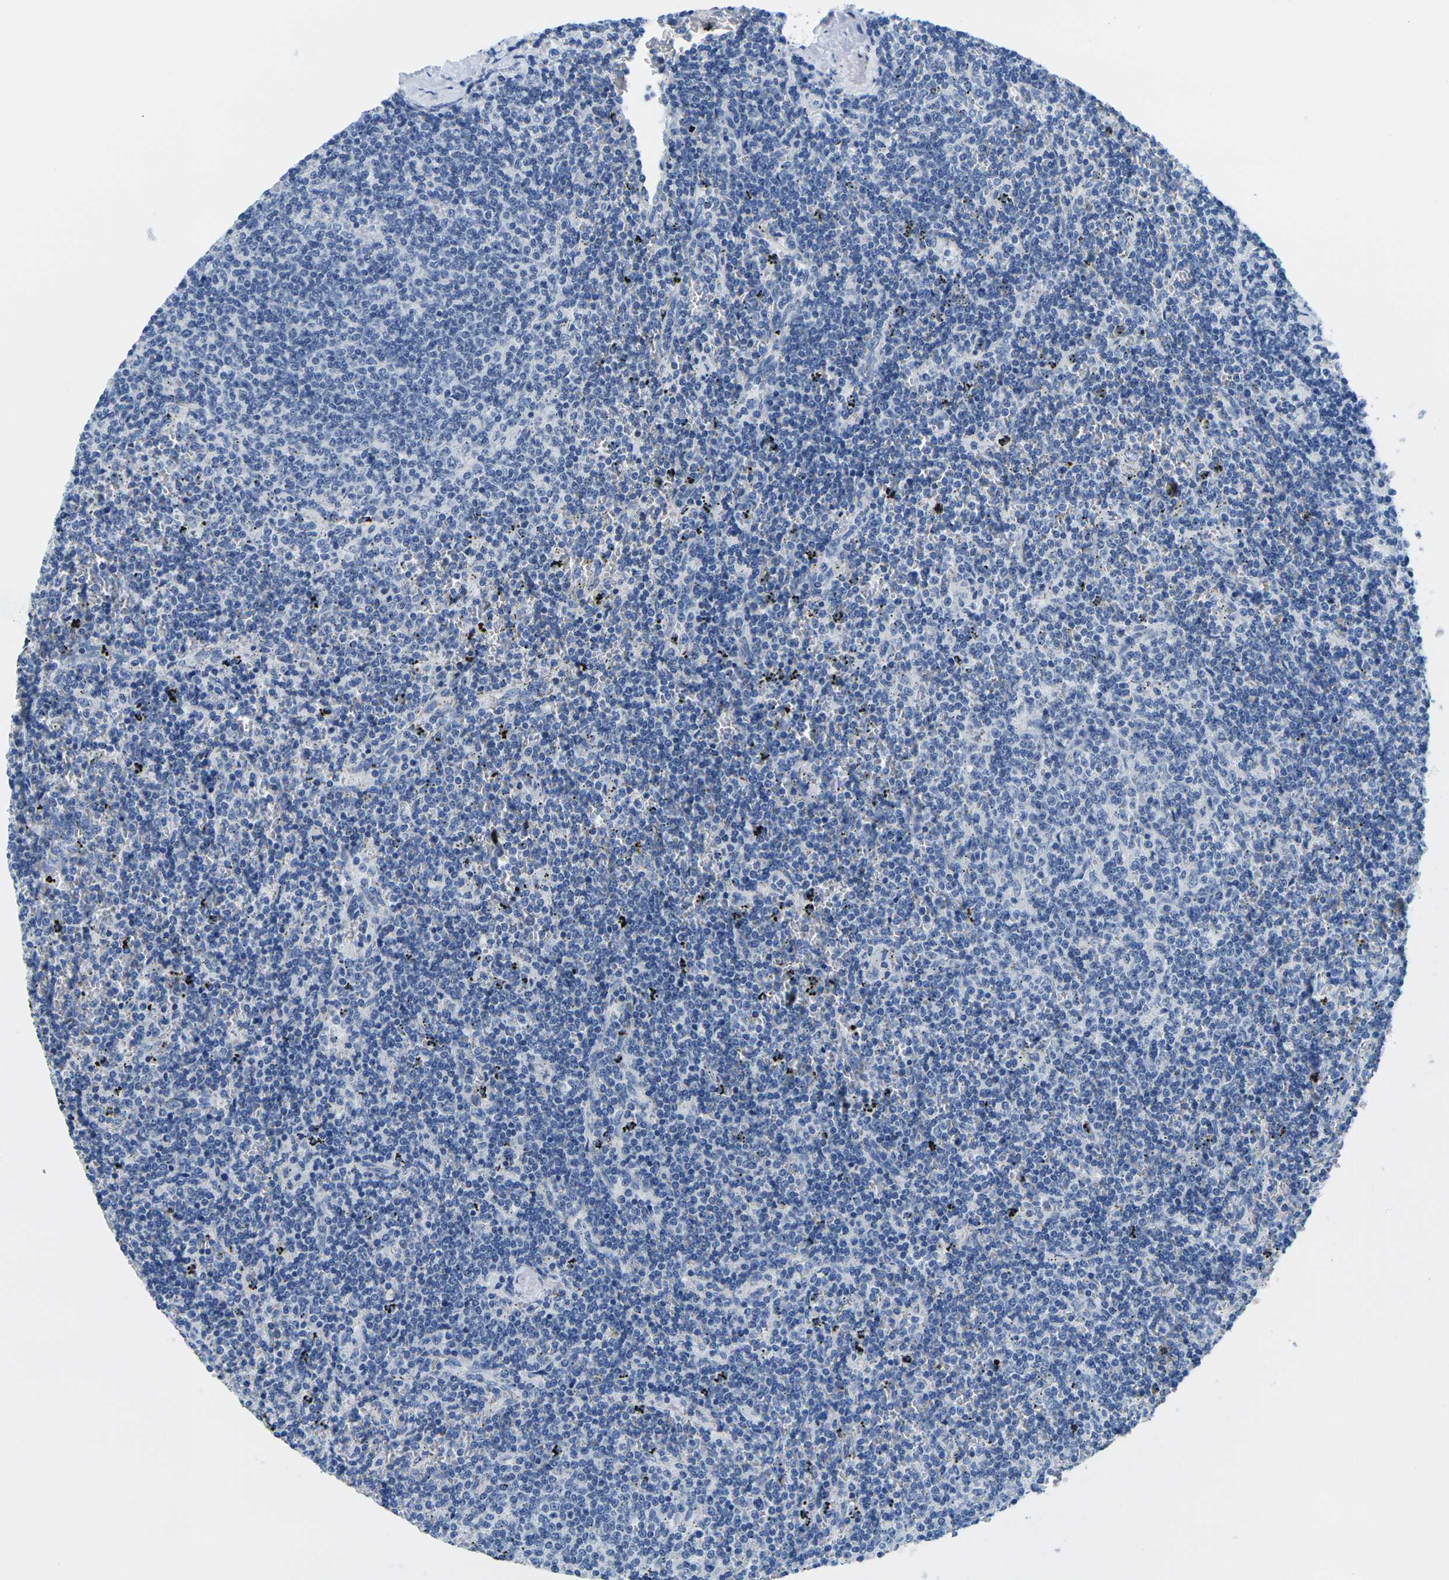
{"staining": {"intensity": "negative", "quantity": "none", "location": "none"}, "tissue": "lymphoma", "cell_type": "Tumor cells", "image_type": "cancer", "snomed": [{"axis": "morphology", "description": "Malignant lymphoma, non-Hodgkin's type, Low grade"}, {"axis": "topography", "description": "Spleen"}], "caption": "Immunohistochemistry (IHC) photomicrograph of neoplastic tissue: human lymphoma stained with DAB (3,3'-diaminobenzidine) demonstrates no significant protein expression in tumor cells.", "gene": "FAM3D", "patient": {"sex": "female", "age": 50}}